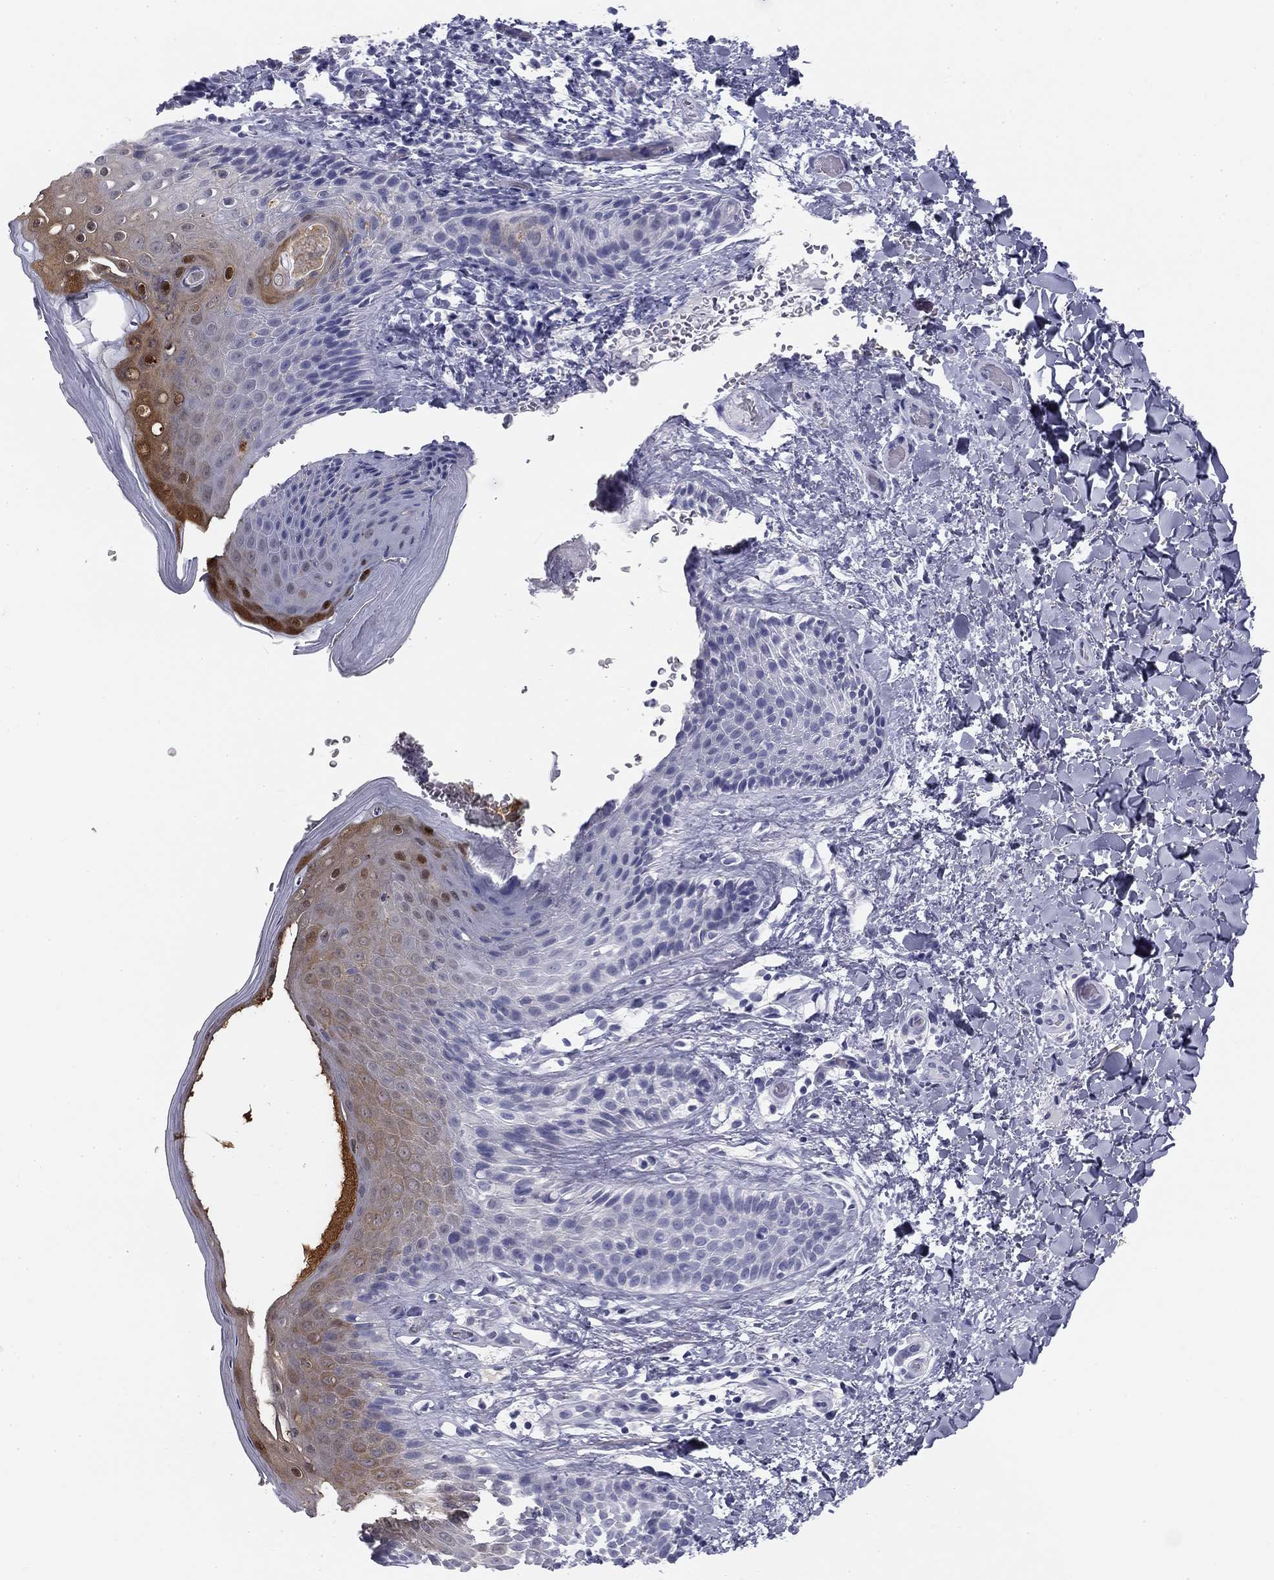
{"staining": {"intensity": "moderate", "quantity": "25%-75%", "location": "cytoplasmic/membranous"}, "tissue": "skin", "cell_type": "Epidermal cells", "image_type": "normal", "snomed": [{"axis": "morphology", "description": "Normal tissue, NOS"}, {"axis": "topography", "description": "Anal"}], "caption": "This is a photomicrograph of immunohistochemistry (IHC) staining of normal skin, which shows moderate staining in the cytoplasmic/membranous of epidermal cells.", "gene": "SULT2B1", "patient": {"sex": "male", "age": 36}}